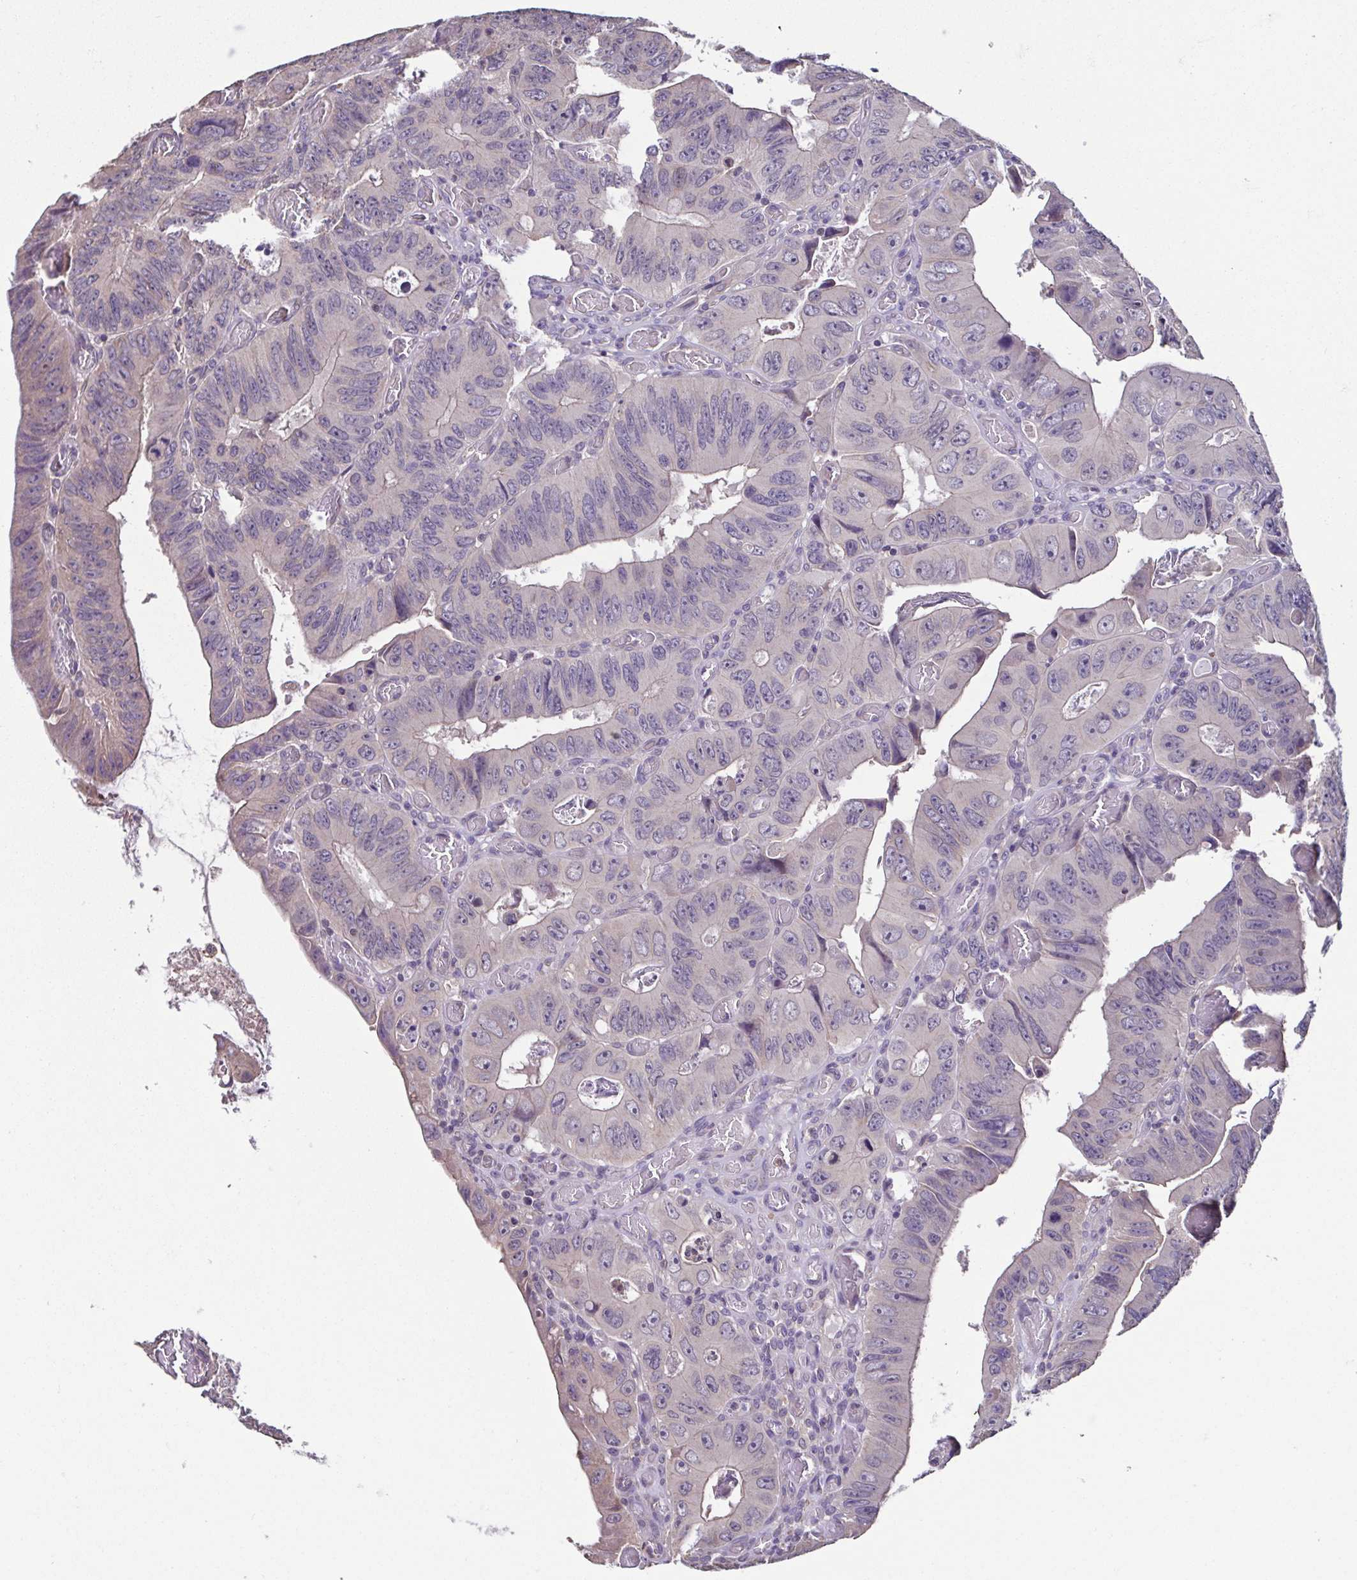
{"staining": {"intensity": "negative", "quantity": "none", "location": "none"}, "tissue": "colorectal cancer", "cell_type": "Tumor cells", "image_type": "cancer", "snomed": [{"axis": "morphology", "description": "Adenocarcinoma, NOS"}, {"axis": "topography", "description": "Colon"}], "caption": "Human colorectal adenocarcinoma stained for a protein using immunohistochemistry shows no expression in tumor cells.", "gene": "ACTRT2", "patient": {"sex": "female", "age": 84}}